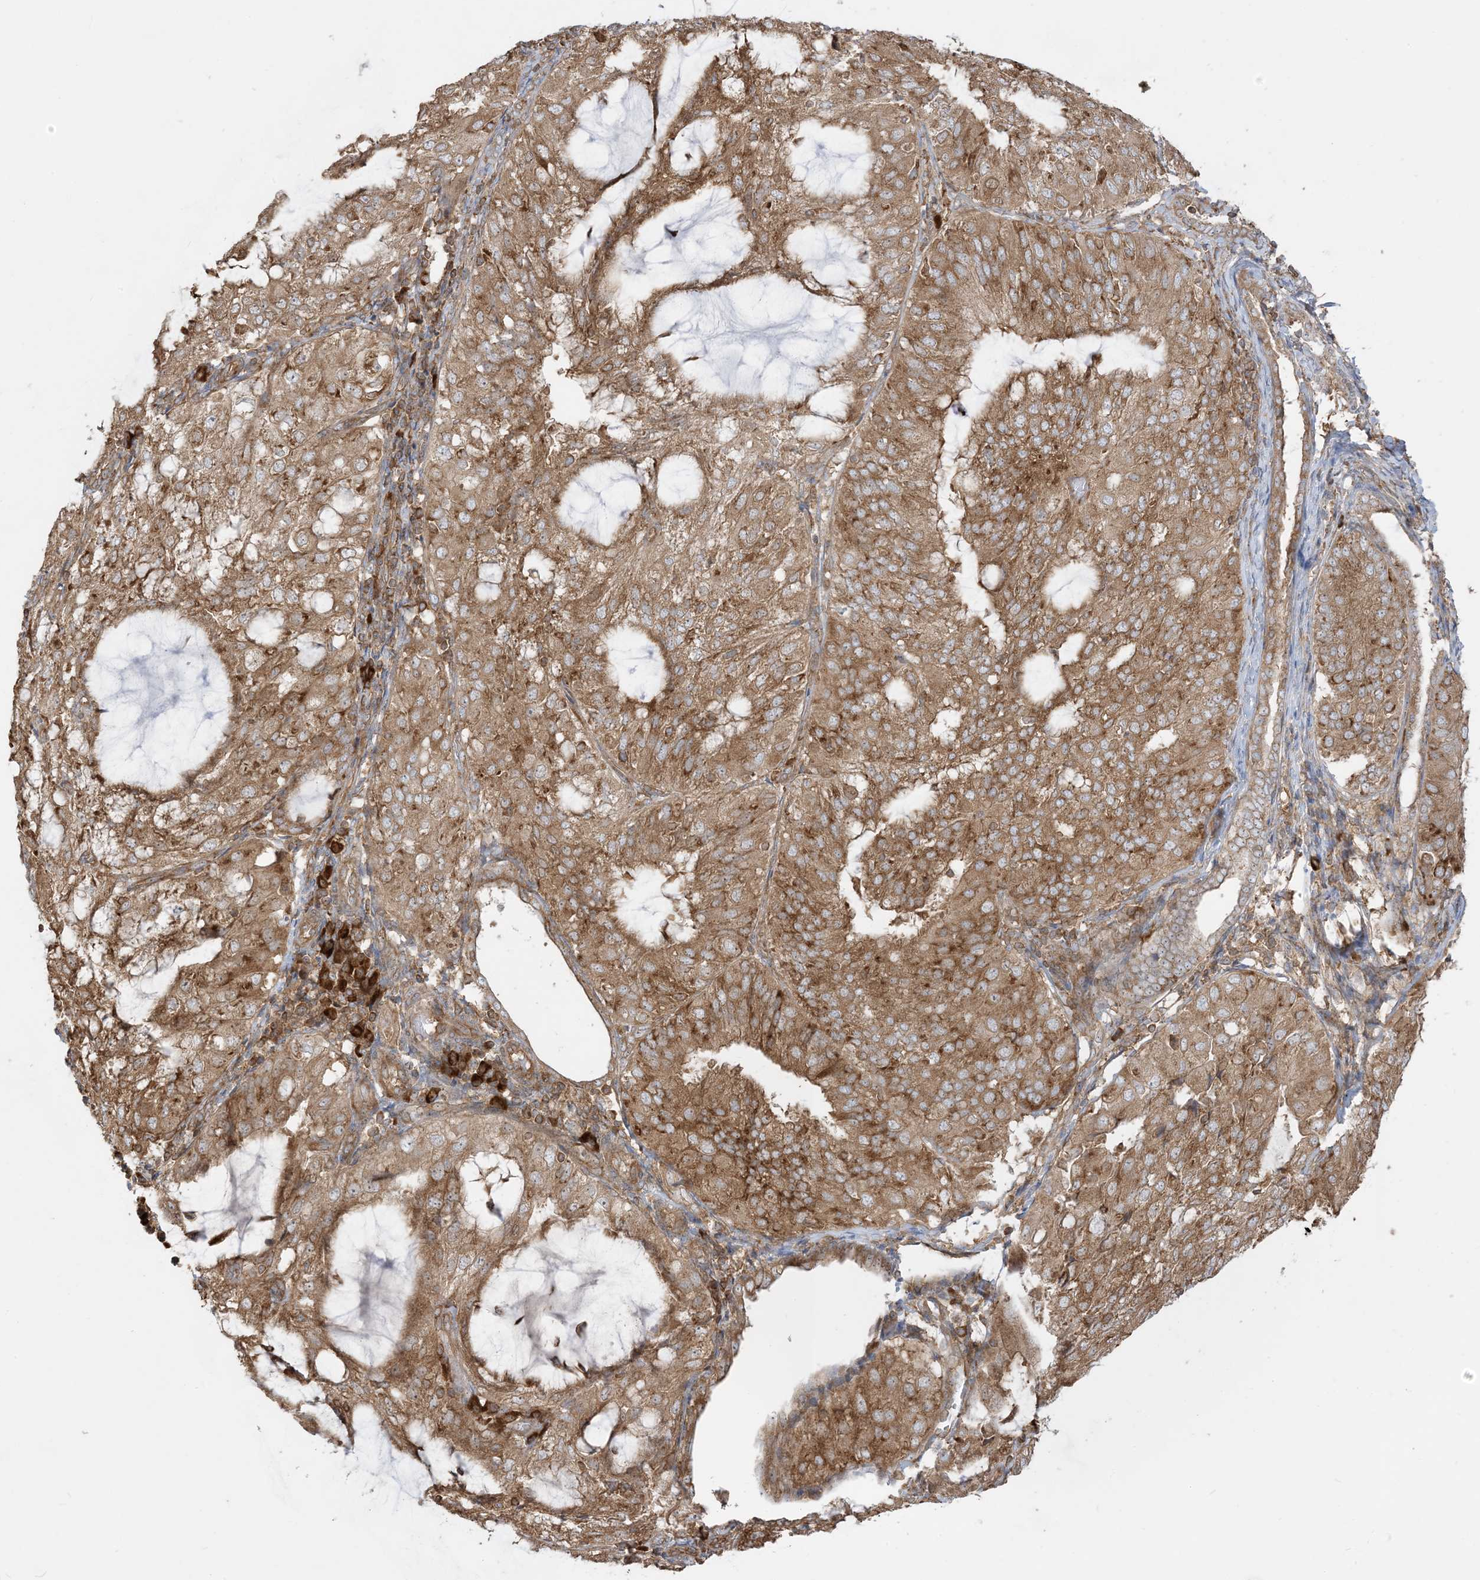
{"staining": {"intensity": "moderate", "quantity": ">75%", "location": "cytoplasmic/membranous"}, "tissue": "endometrial cancer", "cell_type": "Tumor cells", "image_type": "cancer", "snomed": [{"axis": "morphology", "description": "Adenocarcinoma, NOS"}, {"axis": "topography", "description": "Endometrium"}], "caption": "Moderate cytoplasmic/membranous staining for a protein is seen in about >75% of tumor cells of adenocarcinoma (endometrial) using immunohistochemistry.", "gene": "SRP72", "patient": {"sex": "female", "age": 81}}